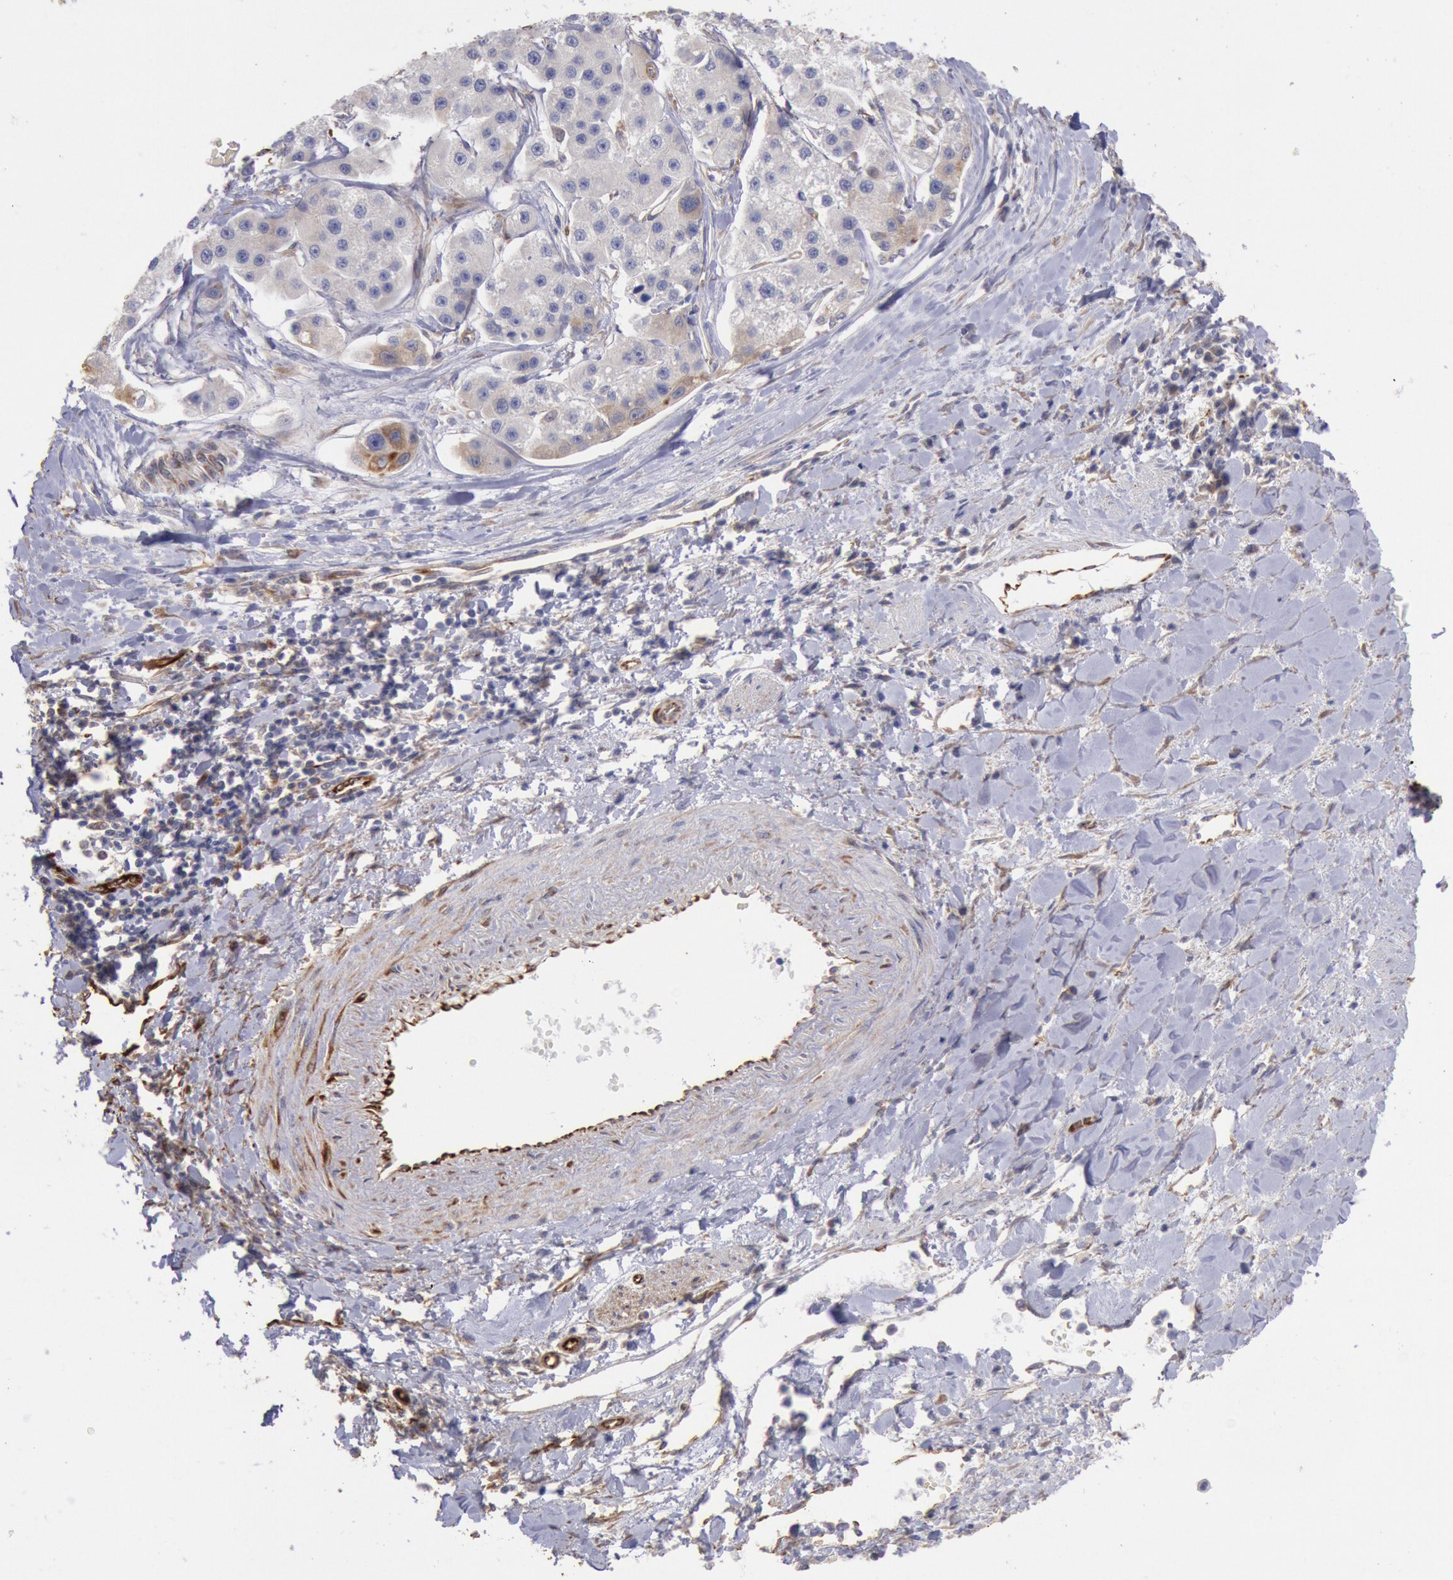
{"staining": {"intensity": "moderate", "quantity": "<25%", "location": "cytoplasmic/membranous"}, "tissue": "liver cancer", "cell_type": "Tumor cells", "image_type": "cancer", "snomed": [{"axis": "morphology", "description": "Carcinoma, Hepatocellular, NOS"}, {"axis": "topography", "description": "Liver"}], "caption": "Liver hepatocellular carcinoma stained with immunohistochemistry (IHC) shows moderate cytoplasmic/membranous staining in about <25% of tumor cells.", "gene": "RNF139", "patient": {"sex": "female", "age": 85}}